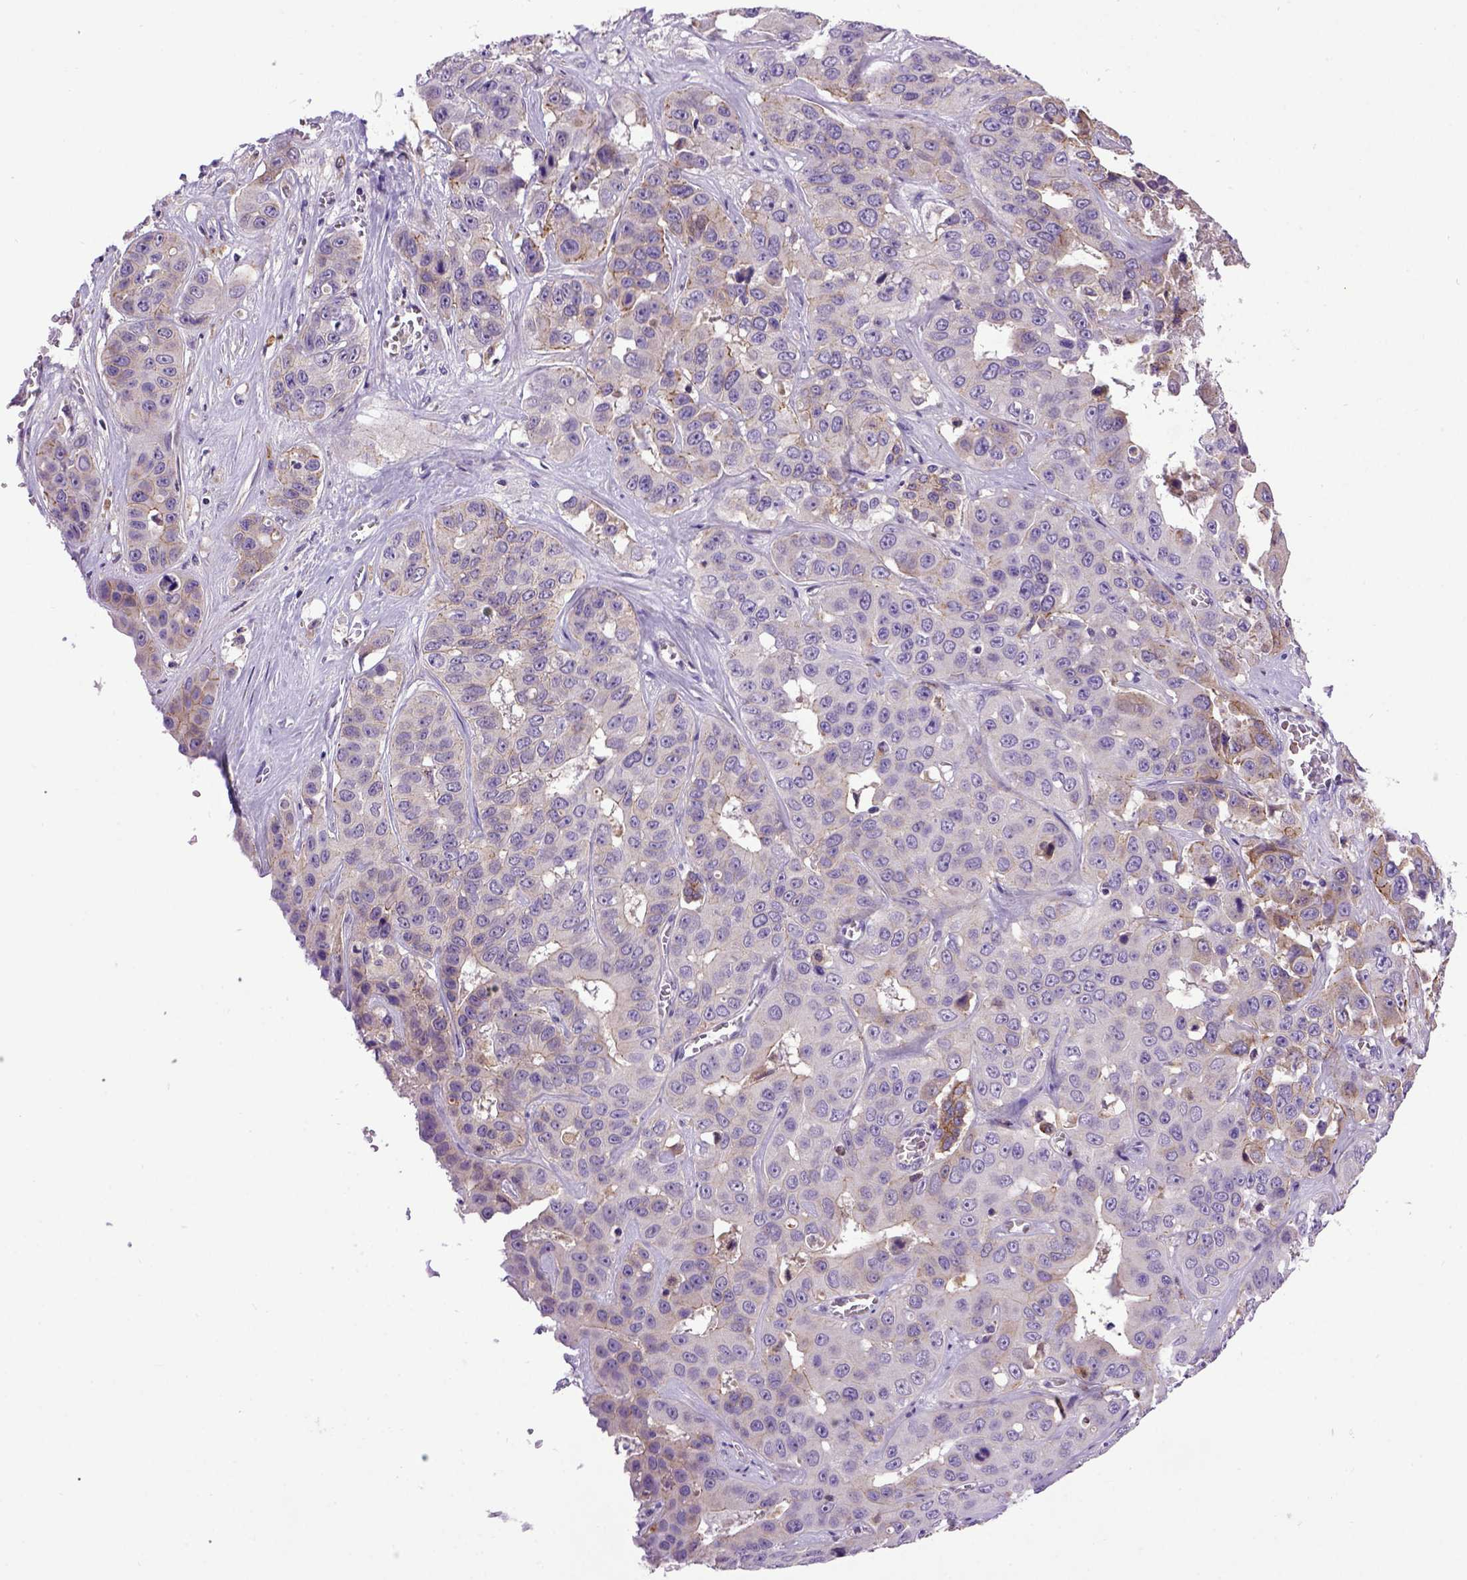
{"staining": {"intensity": "weak", "quantity": "<25%", "location": "cytoplasmic/membranous"}, "tissue": "liver cancer", "cell_type": "Tumor cells", "image_type": "cancer", "snomed": [{"axis": "morphology", "description": "Cholangiocarcinoma"}, {"axis": "topography", "description": "Liver"}], "caption": "Immunohistochemistry histopathology image of neoplastic tissue: cholangiocarcinoma (liver) stained with DAB shows no significant protein expression in tumor cells. (DAB (3,3'-diaminobenzidine) immunohistochemistry (IHC), high magnification).", "gene": "CDH1", "patient": {"sex": "female", "age": 52}}